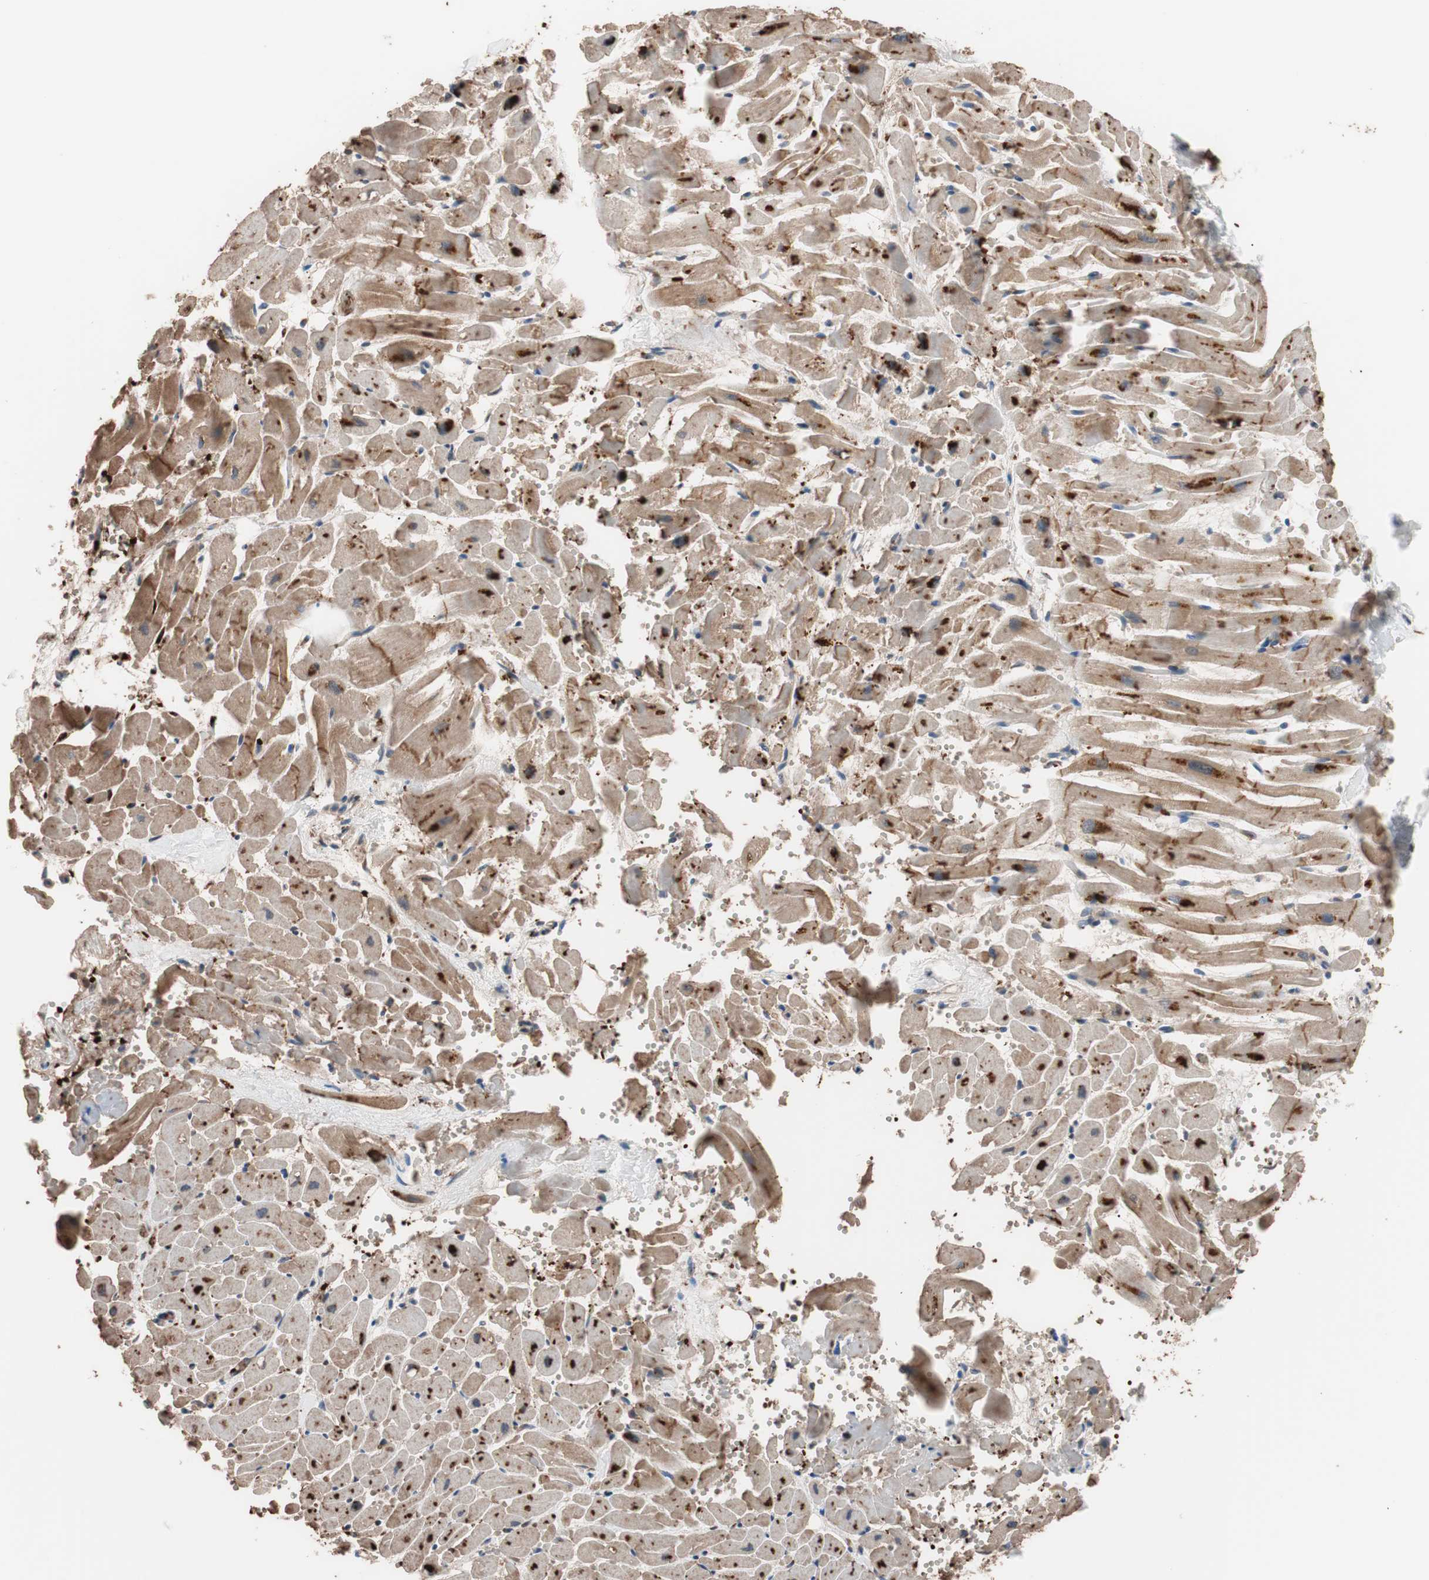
{"staining": {"intensity": "strong", "quantity": ">75%", "location": "cytoplasmic/membranous"}, "tissue": "heart muscle", "cell_type": "Cardiomyocytes", "image_type": "normal", "snomed": [{"axis": "morphology", "description": "Normal tissue, NOS"}, {"axis": "topography", "description": "Heart"}], "caption": "IHC micrograph of normal human heart muscle stained for a protein (brown), which exhibits high levels of strong cytoplasmic/membranous positivity in approximately >75% of cardiomyocytes.", "gene": "GLYCTK", "patient": {"sex": "female", "age": 19}}